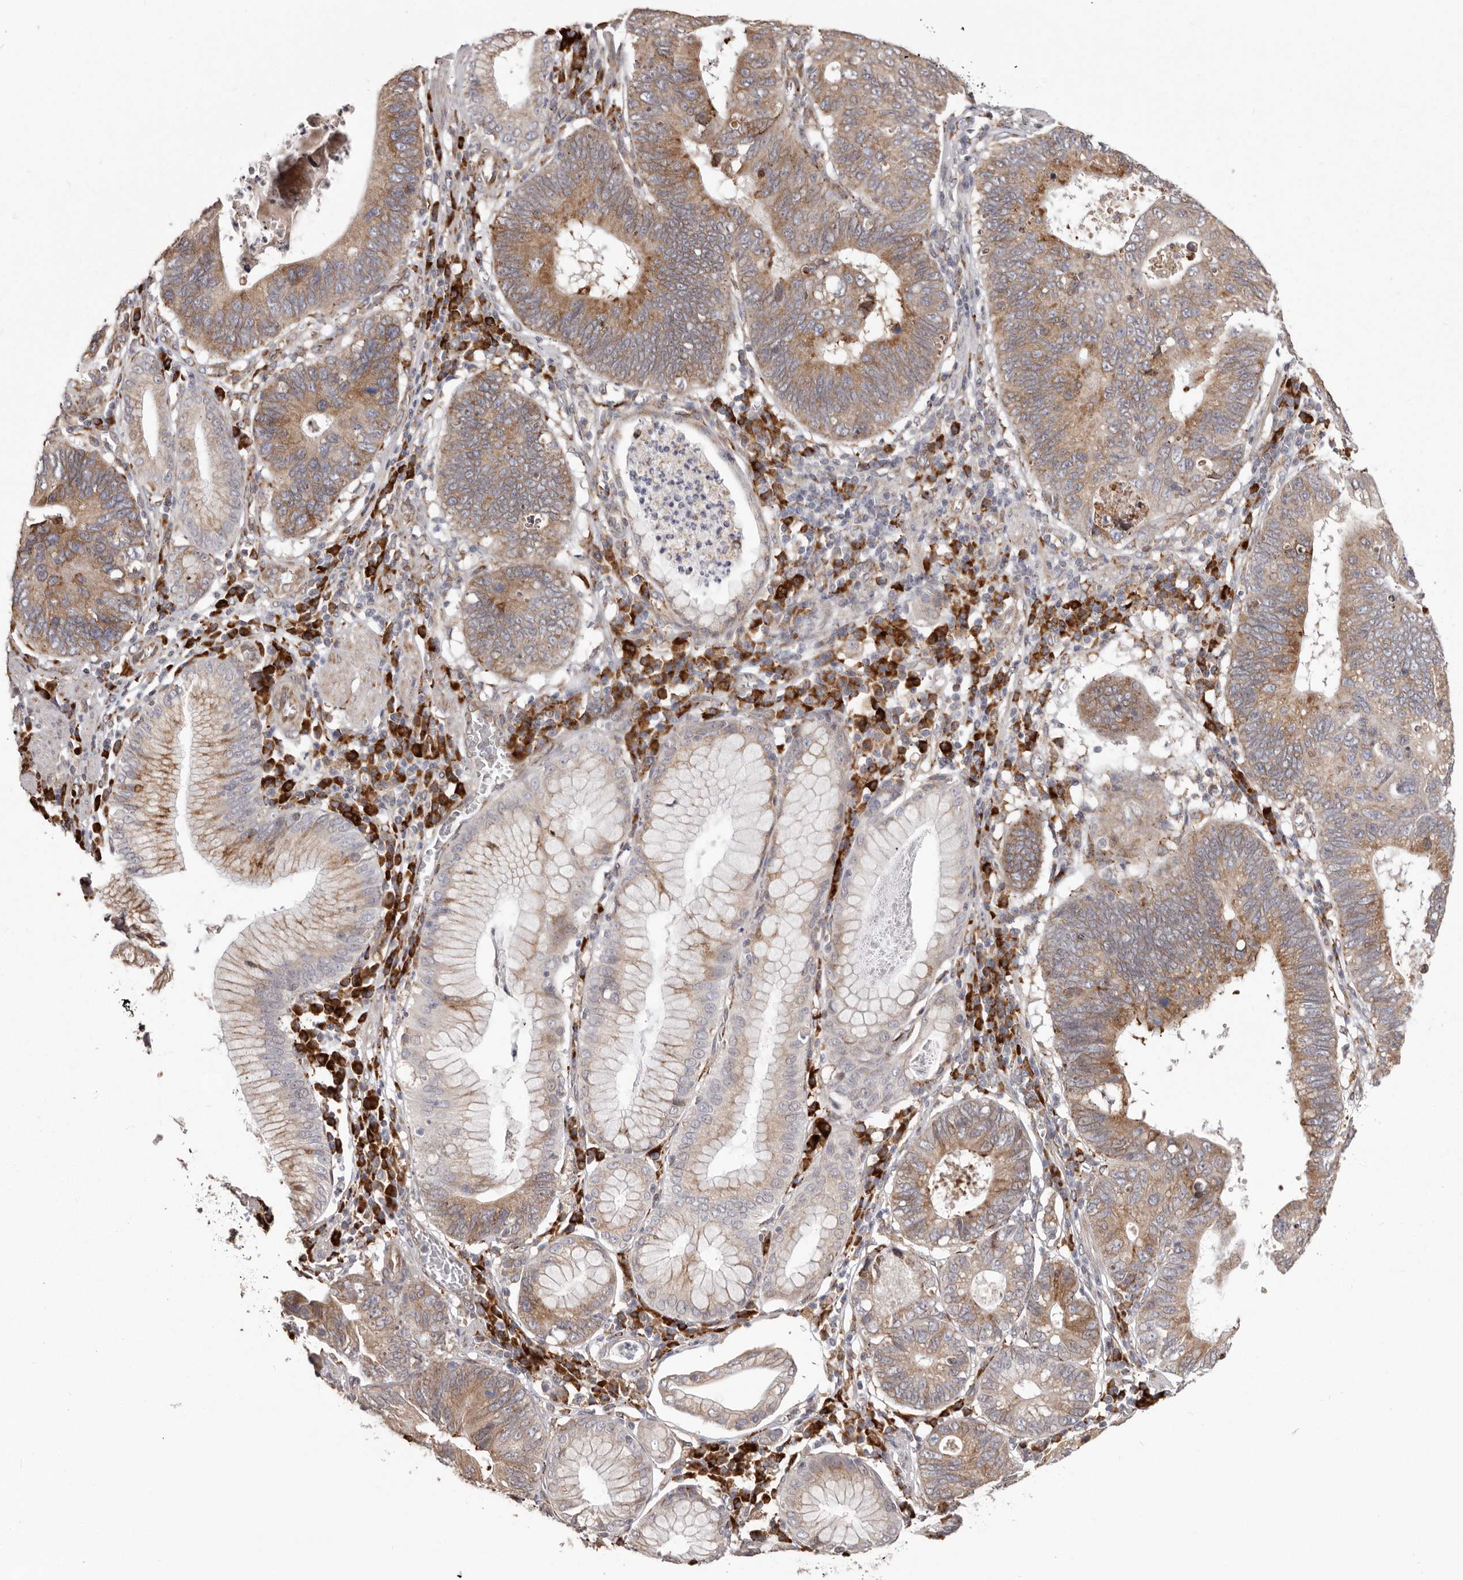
{"staining": {"intensity": "moderate", "quantity": ">75%", "location": "cytoplasmic/membranous"}, "tissue": "stomach cancer", "cell_type": "Tumor cells", "image_type": "cancer", "snomed": [{"axis": "morphology", "description": "Adenocarcinoma, NOS"}, {"axis": "topography", "description": "Stomach"}], "caption": "An immunohistochemistry (IHC) photomicrograph of tumor tissue is shown. Protein staining in brown labels moderate cytoplasmic/membranous positivity in adenocarcinoma (stomach) within tumor cells.", "gene": "NUP43", "patient": {"sex": "male", "age": 59}}